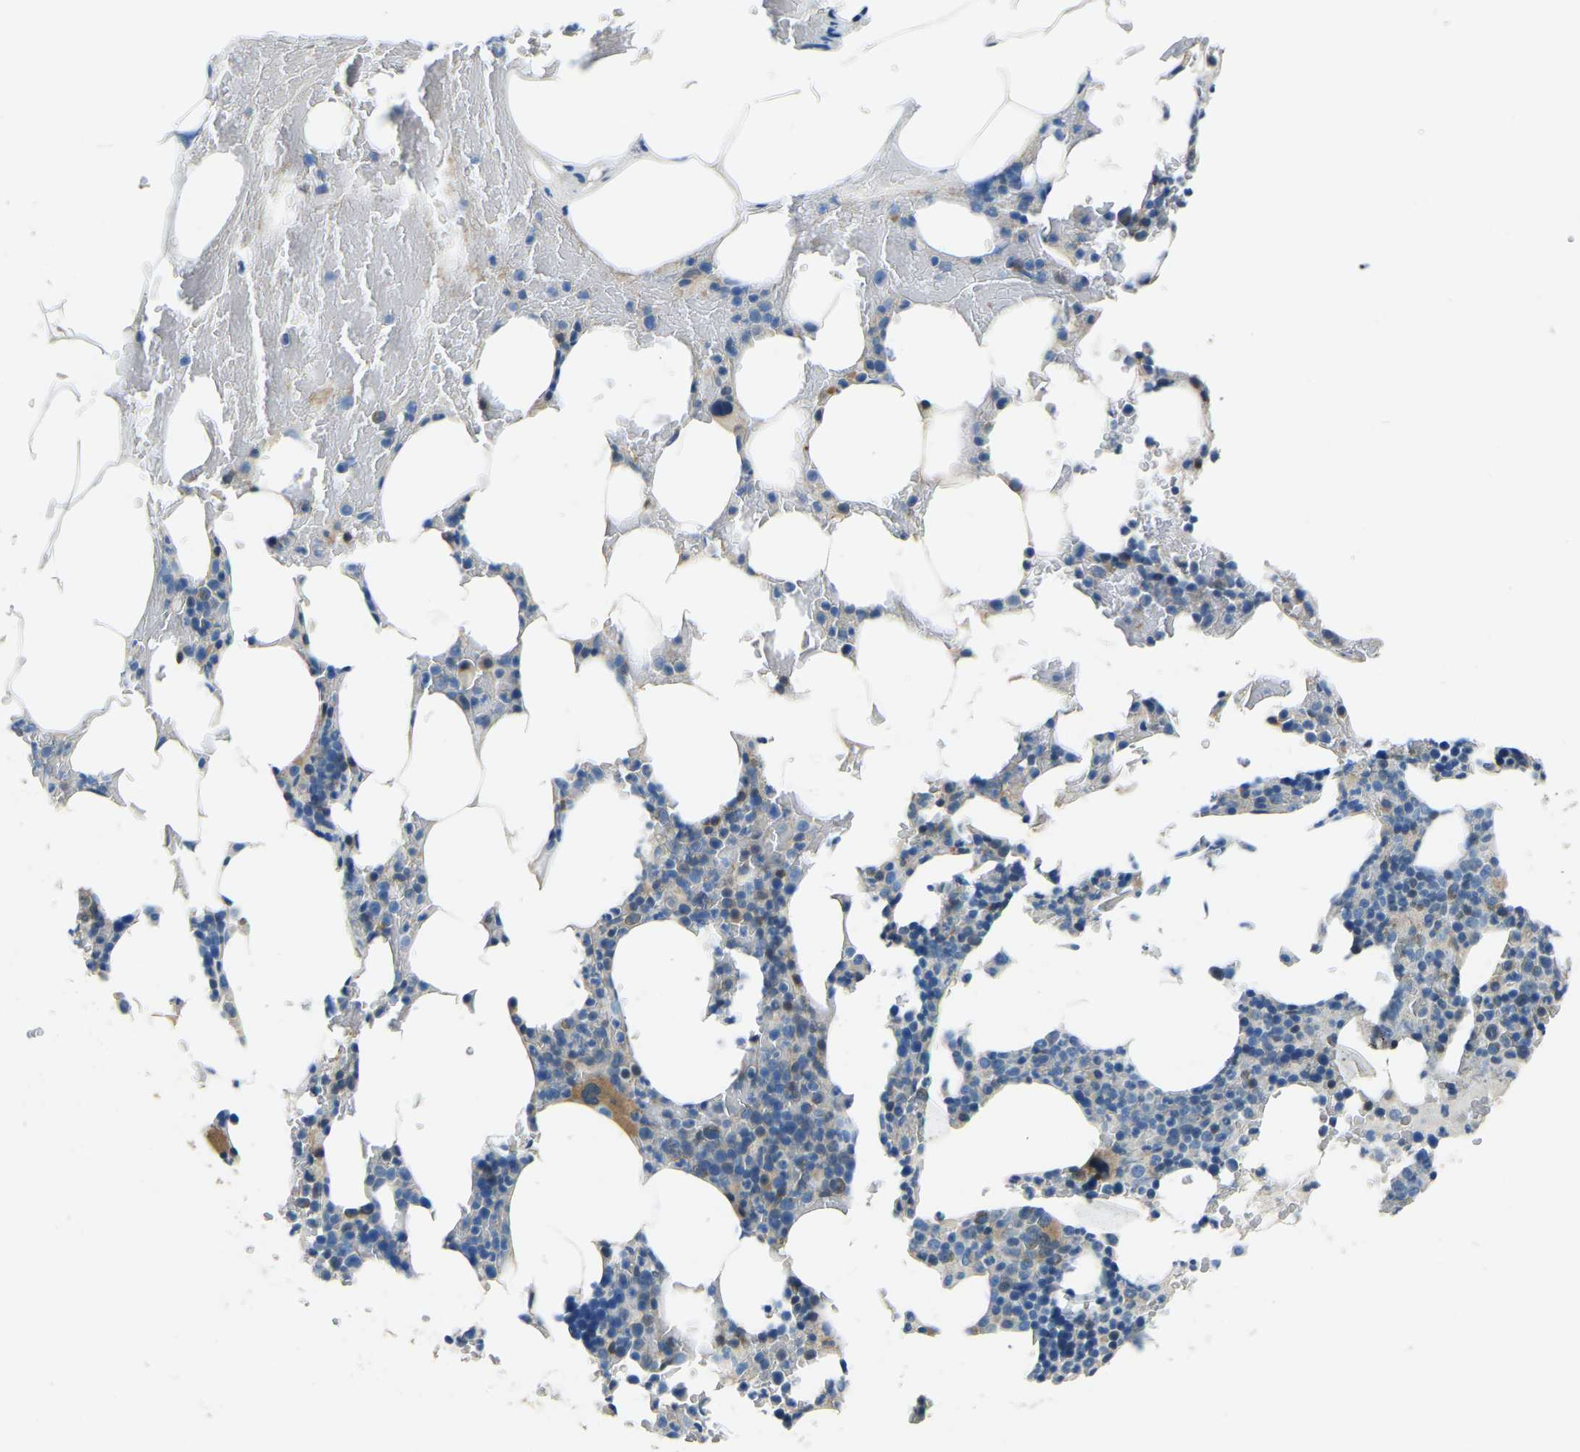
{"staining": {"intensity": "moderate", "quantity": "<25%", "location": "cytoplasmic/membranous"}, "tissue": "bone marrow", "cell_type": "Hematopoietic cells", "image_type": "normal", "snomed": [{"axis": "morphology", "description": "Normal tissue, NOS"}, {"axis": "topography", "description": "Bone marrow"}], "caption": "The micrograph demonstrates immunohistochemical staining of normal bone marrow. There is moderate cytoplasmic/membranous positivity is present in about <25% of hematopoietic cells.", "gene": "XIRP1", "patient": {"sex": "female", "age": 66}}